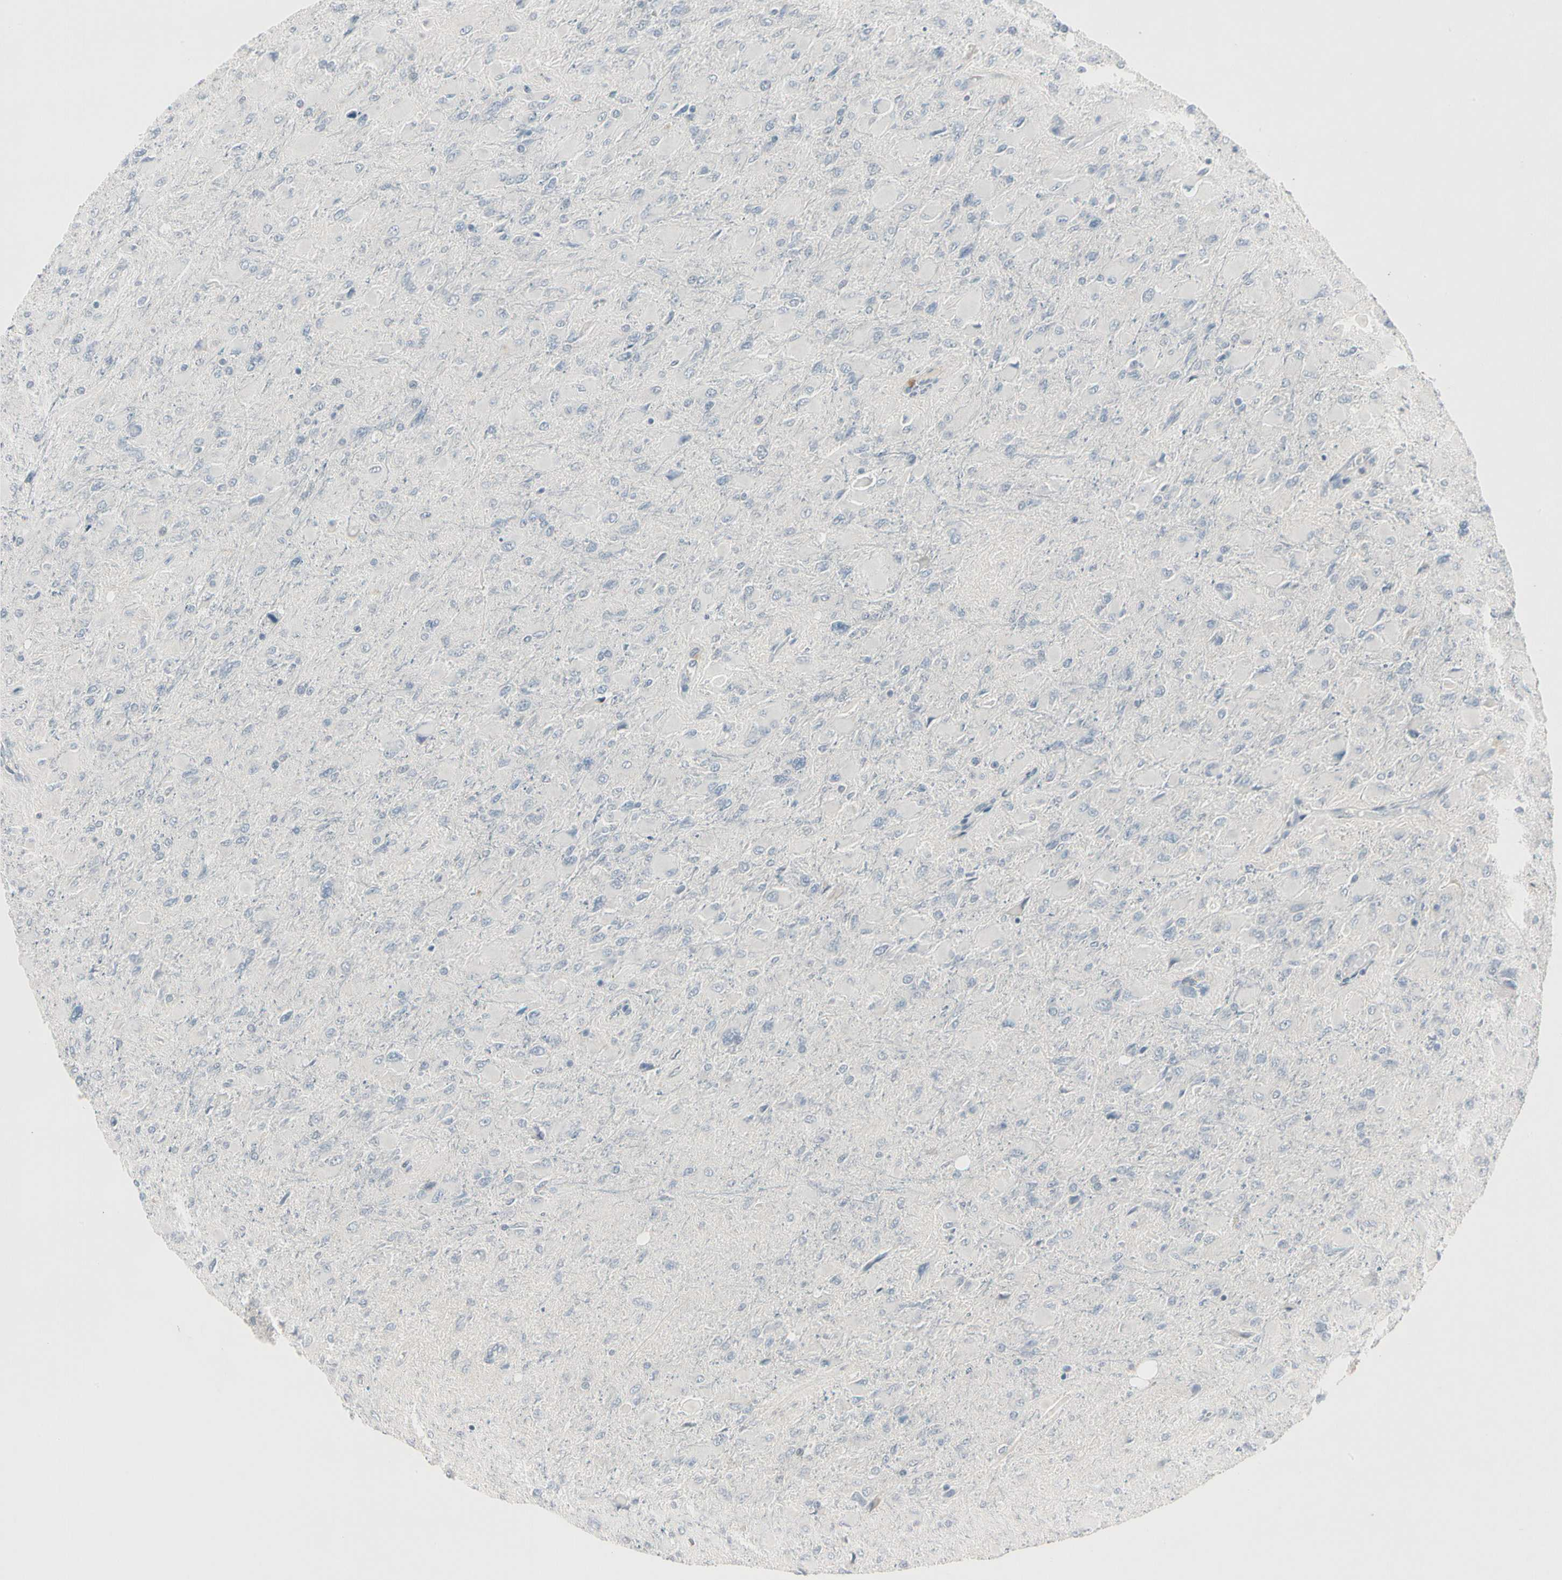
{"staining": {"intensity": "negative", "quantity": "none", "location": "none"}, "tissue": "glioma", "cell_type": "Tumor cells", "image_type": "cancer", "snomed": [{"axis": "morphology", "description": "Glioma, malignant, High grade"}, {"axis": "topography", "description": "Cerebral cortex"}], "caption": "Tumor cells show no significant protein positivity in glioma.", "gene": "DMPK", "patient": {"sex": "female", "age": 36}}